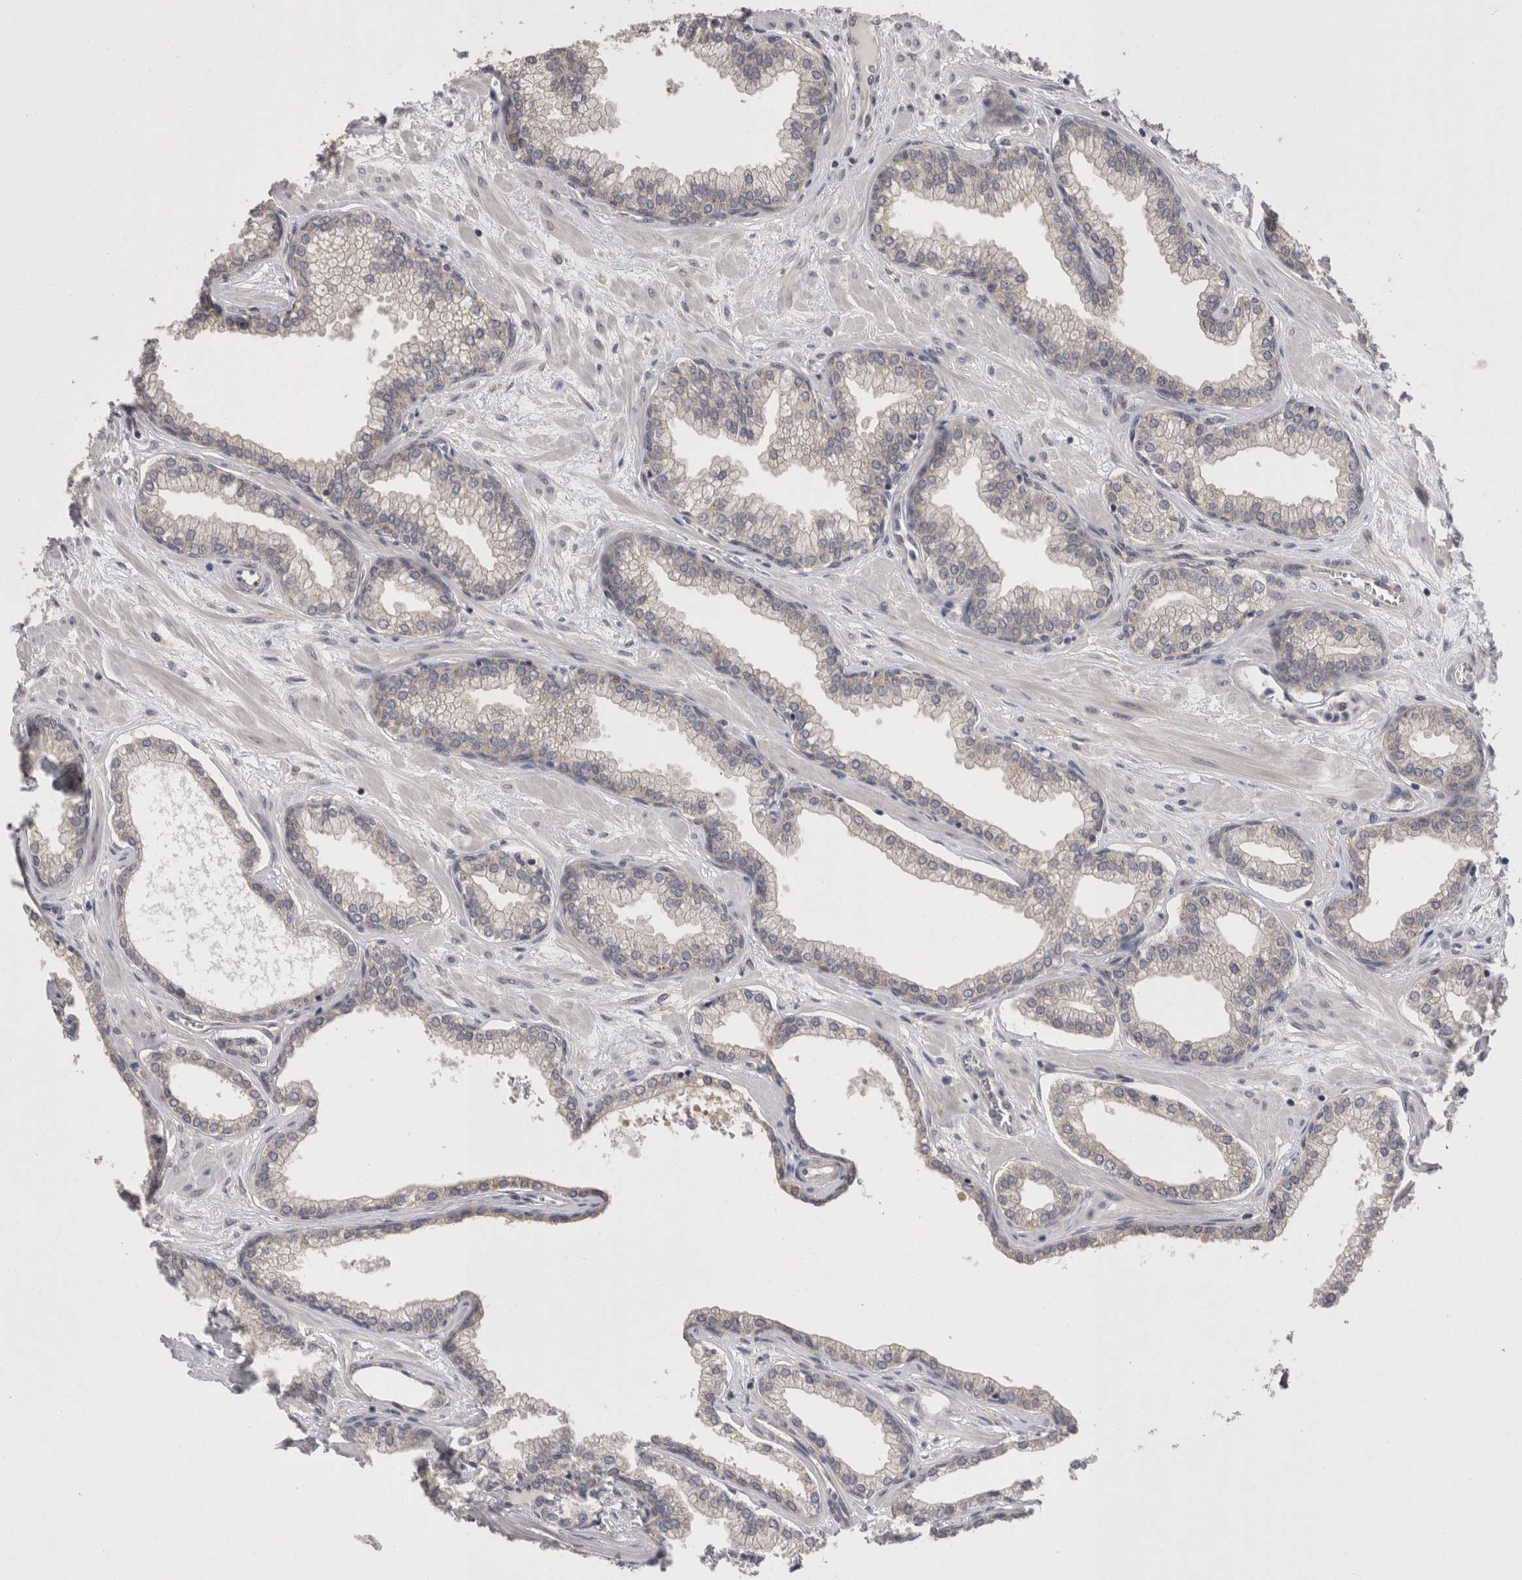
{"staining": {"intensity": "moderate", "quantity": "25%-75%", "location": "cytoplasmic/membranous"}, "tissue": "prostate", "cell_type": "Glandular cells", "image_type": "normal", "snomed": [{"axis": "morphology", "description": "Normal tissue, NOS"}, {"axis": "morphology", "description": "Urothelial carcinoma, Low grade"}, {"axis": "topography", "description": "Urinary bladder"}, {"axis": "topography", "description": "Prostate"}], "caption": "High-magnification brightfield microscopy of benign prostate stained with DAB (brown) and counterstained with hematoxylin (blue). glandular cells exhibit moderate cytoplasmic/membranous positivity is appreciated in approximately25%-75% of cells.", "gene": "DCTN6", "patient": {"sex": "male", "age": 60}}